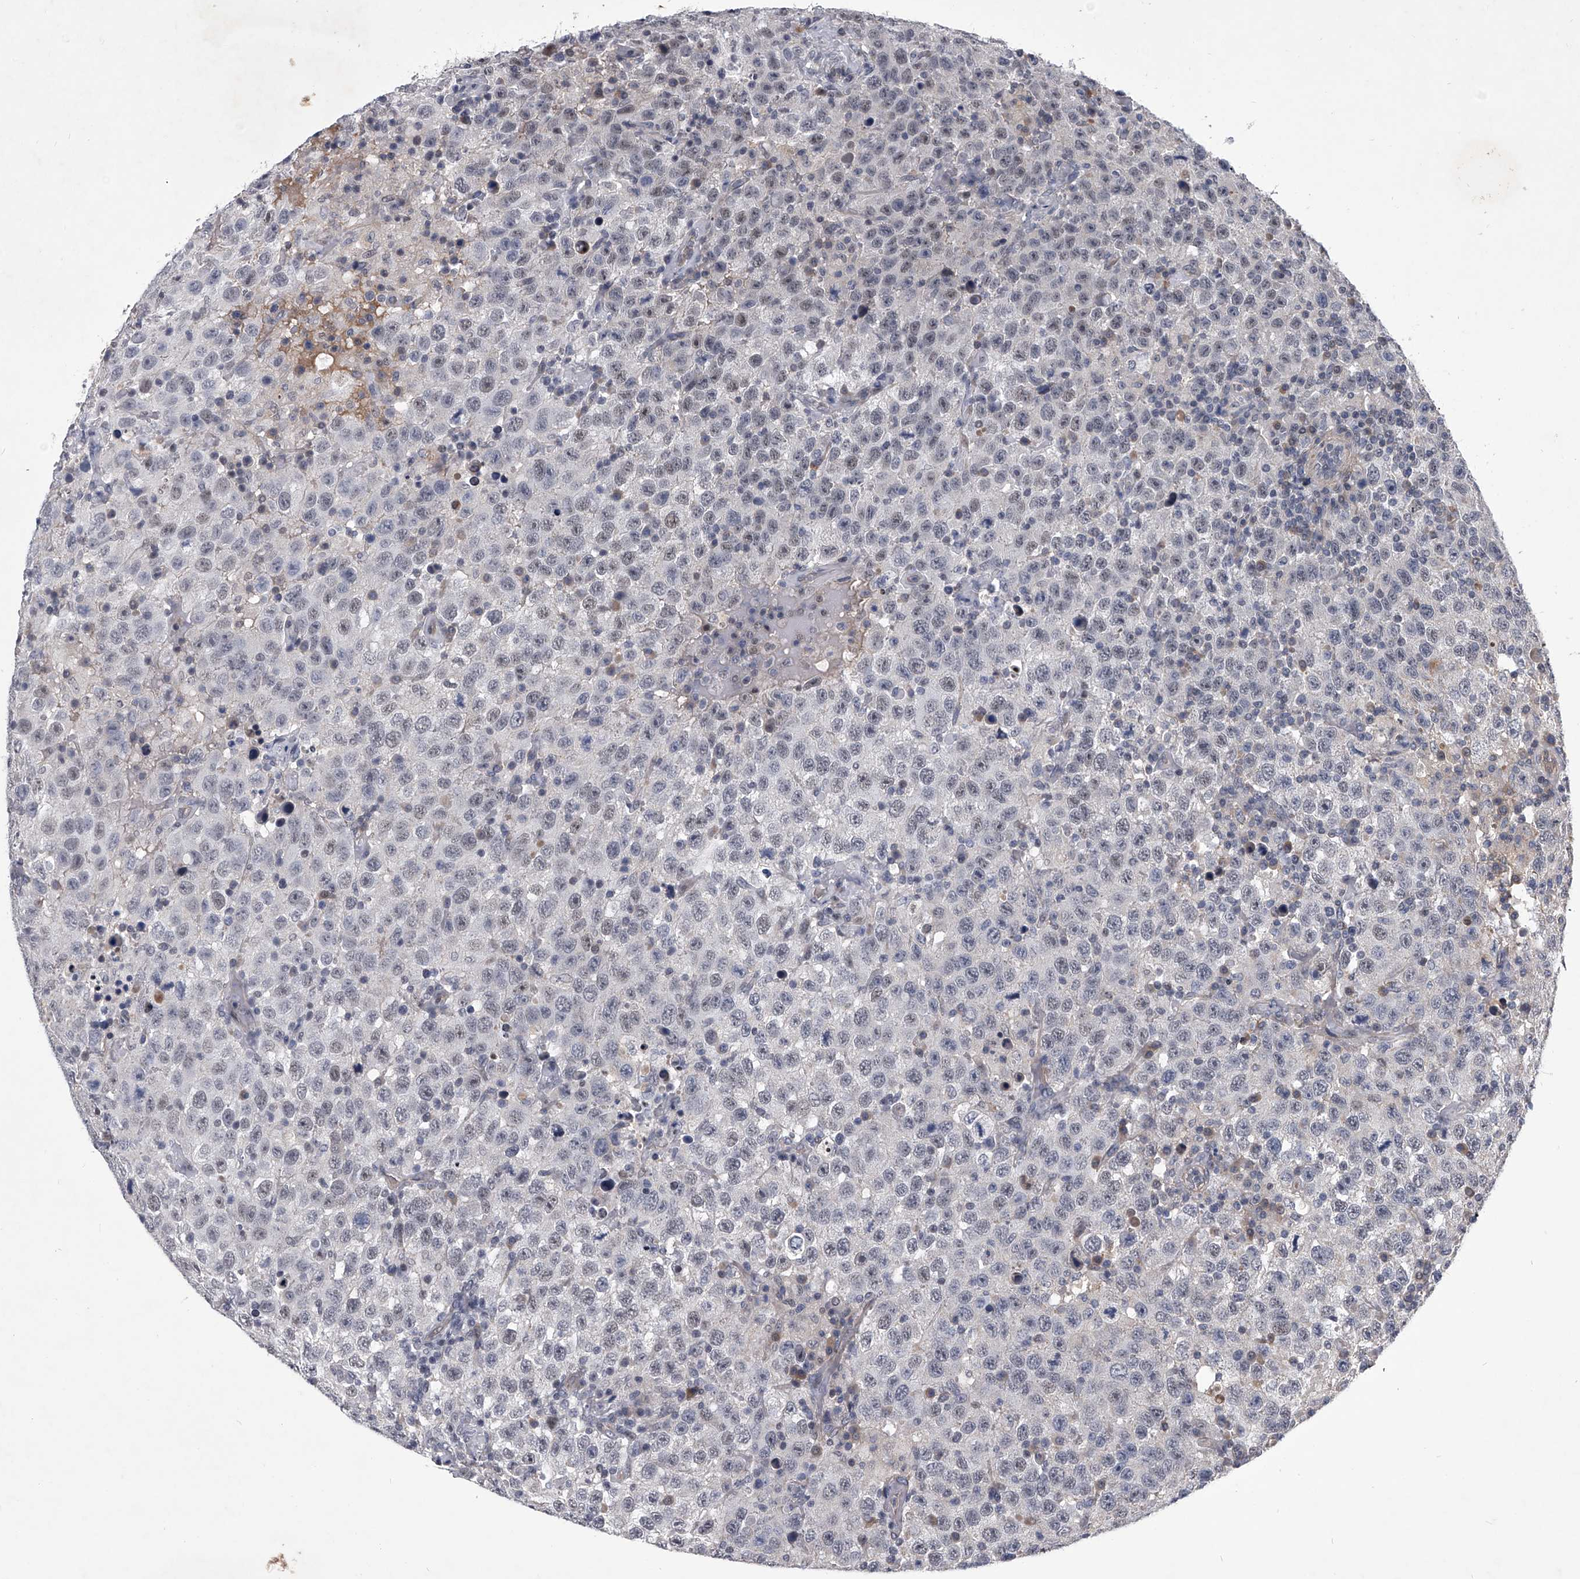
{"staining": {"intensity": "weak", "quantity": "<25%", "location": "nuclear"}, "tissue": "testis cancer", "cell_type": "Tumor cells", "image_type": "cancer", "snomed": [{"axis": "morphology", "description": "Seminoma, NOS"}, {"axis": "topography", "description": "Testis"}], "caption": "Tumor cells are negative for brown protein staining in testis seminoma.", "gene": "ZNF76", "patient": {"sex": "male", "age": 41}}